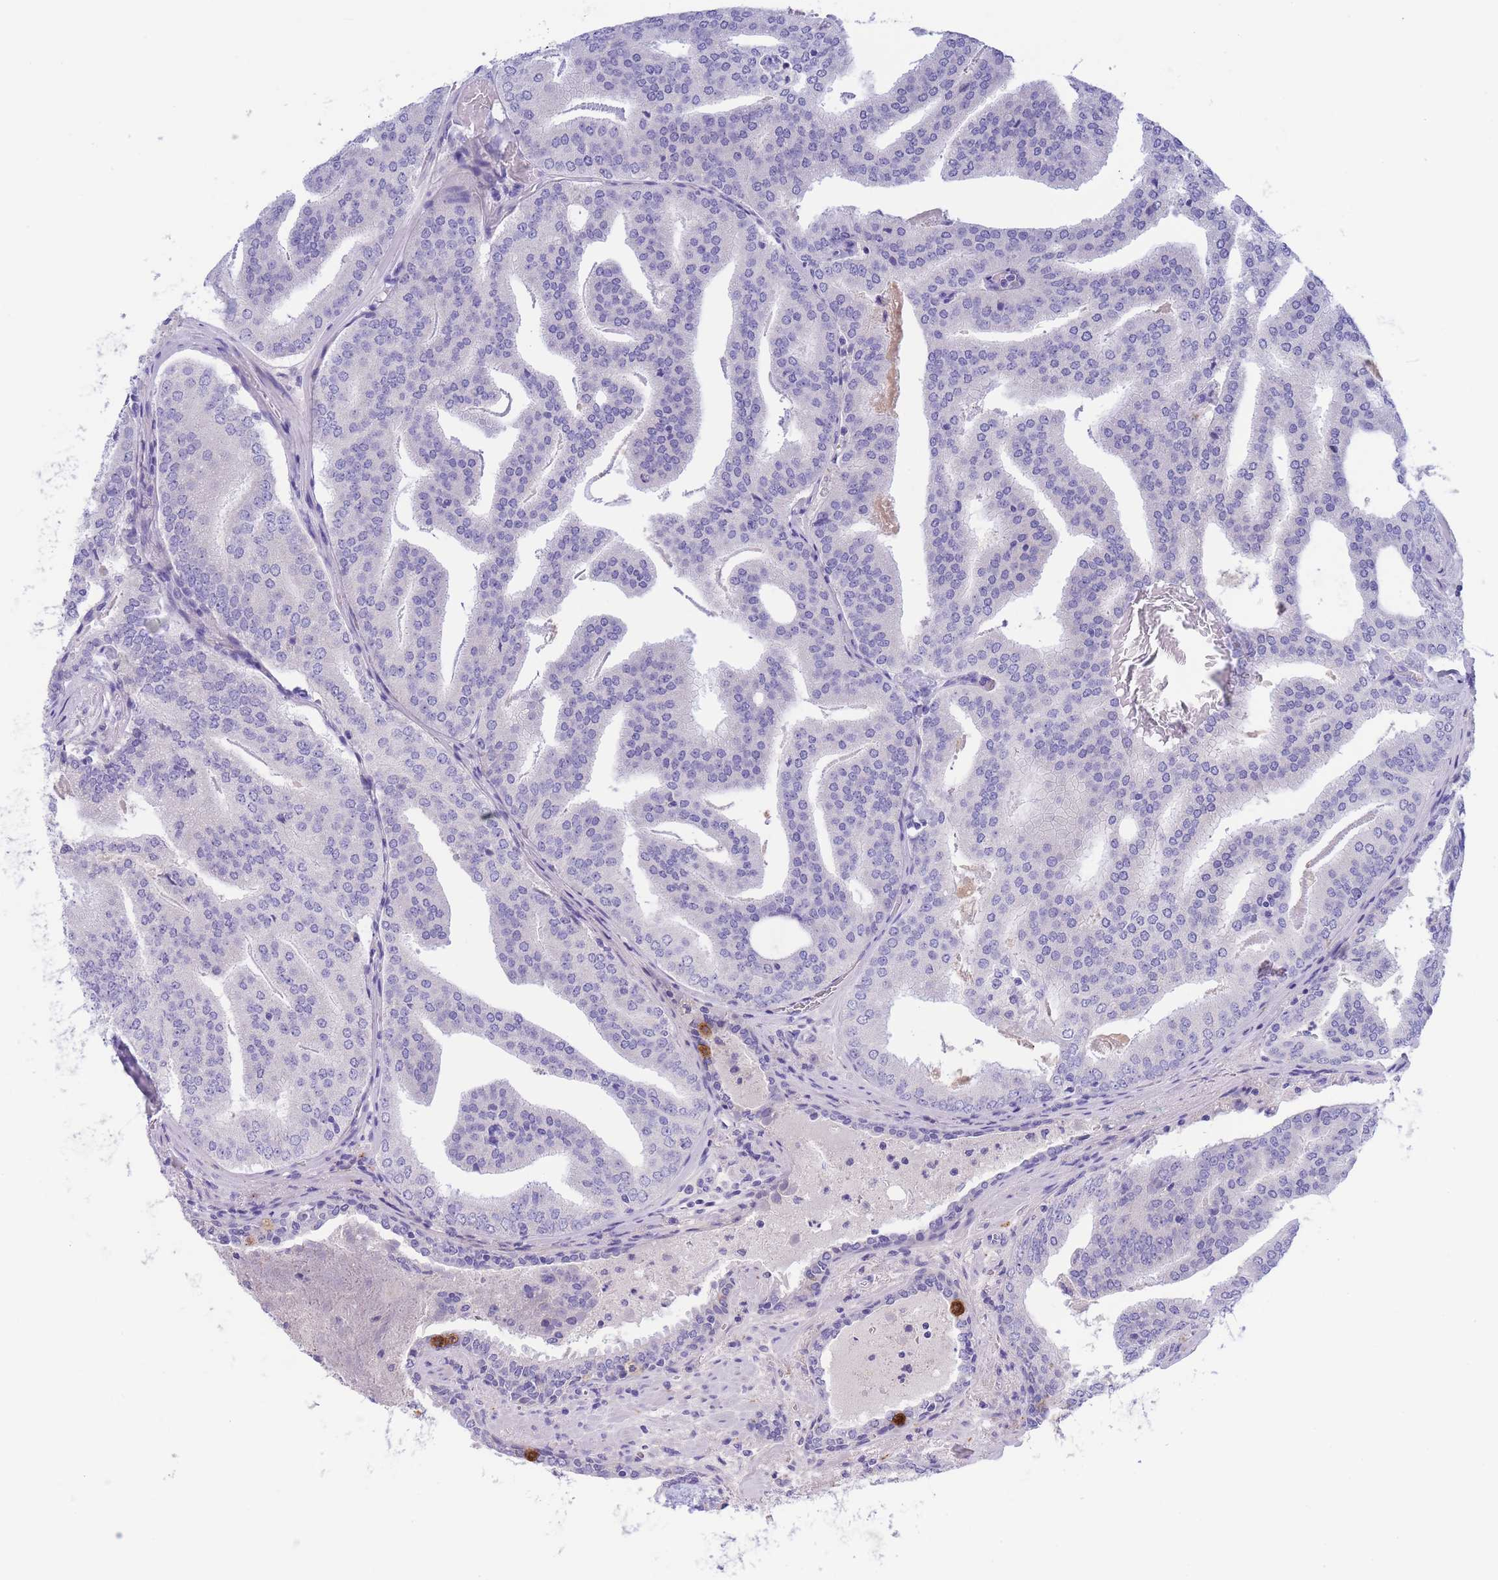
{"staining": {"intensity": "negative", "quantity": "none", "location": "none"}, "tissue": "prostate cancer", "cell_type": "Tumor cells", "image_type": "cancer", "snomed": [{"axis": "morphology", "description": "Adenocarcinoma, High grade"}, {"axis": "topography", "description": "Prostate"}], "caption": "A histopathology image of high-grade adenocarcinoma (prostate) stained for a protein reveals no brown staining in tumor cells.", "gene": "PCDHB3", "patient": {"sex": "male", "age": 68}}